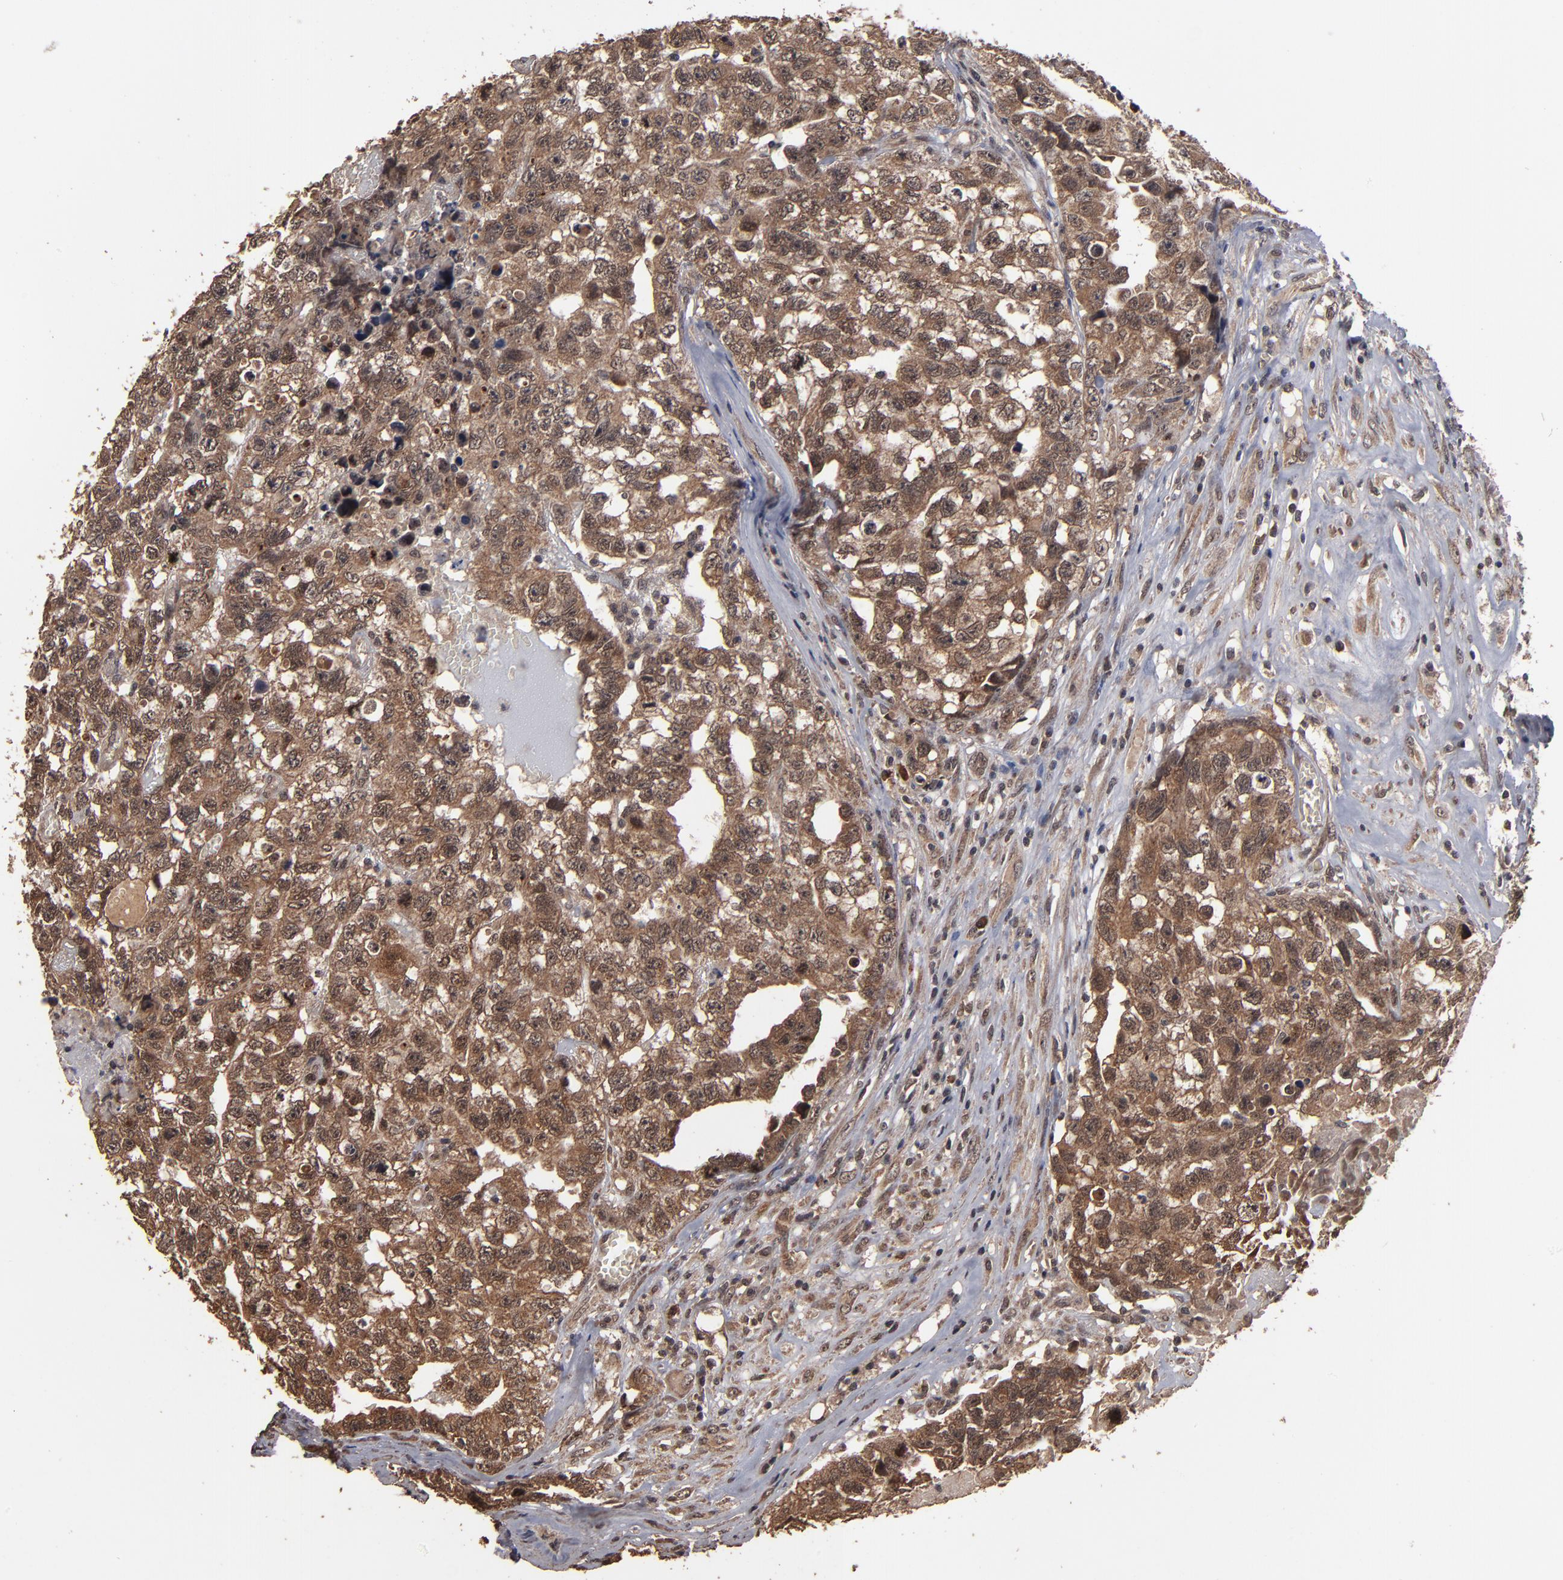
{"staining": {"intensity": "moderate", "quantity": ">75%", "location": "cytoplasmic/membranous,nuclear"}, "tissue": "testis cancer", "cell_type": "Tumor cells", "image_type": "cancer", "snomed": [{"axis": "morphology", "description": "Carcinoma, Embryonal, NOS"}, {"axis": "topography", "description": "Testis"}], "caption": "DAB immunohistochemical staining of human embryonal carcinoma (testis) shows moderate cytoplasmic/membranous and nuclear protein positivity in approximately >75% of tumor cells. The protein of interest is shown in brown color, while the nuclei are stained blue.", "gene": "NXF2B", "patient": {"sex": "male", "age": 31}}